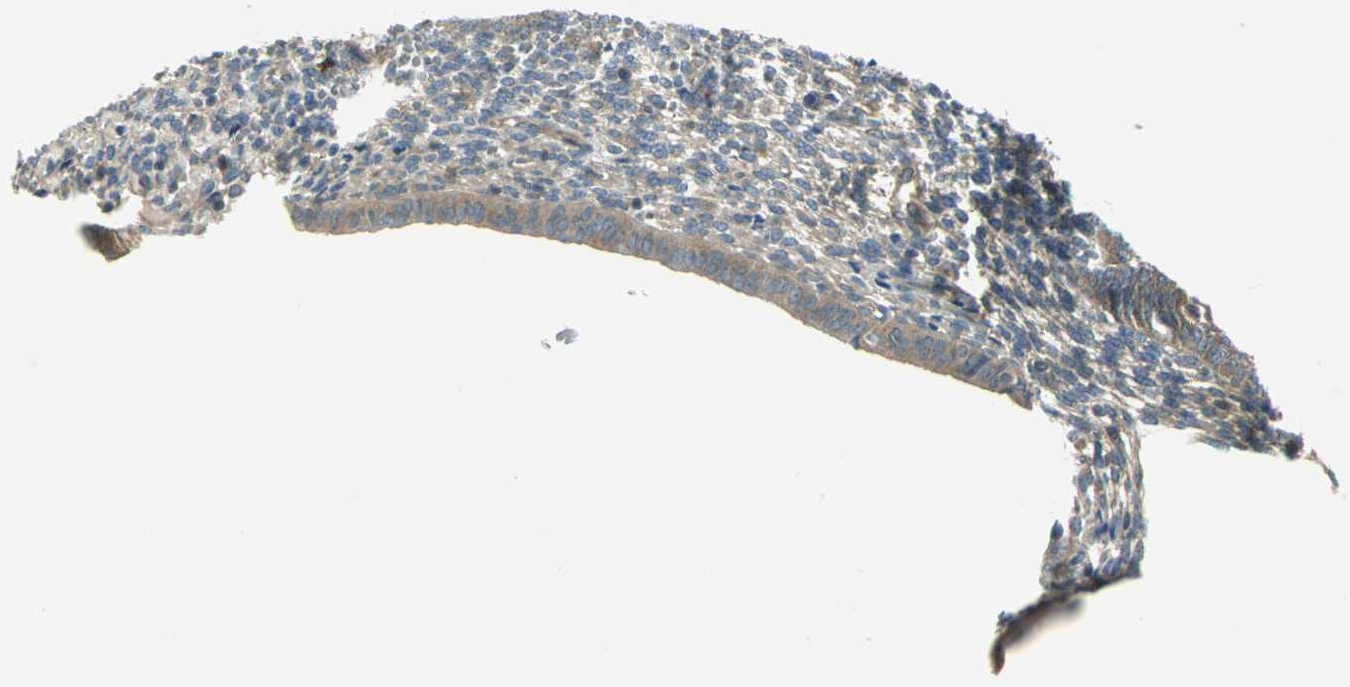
{"staining": {"intensity": "weak", "quantity": ">75%", "location": "cytoplasmic/membranous"}, "tissue": "endometrium", "cell_type": "Cells in endometrial stroma", "image_type": "normal", "snomed": [{"axis": "morphology", "description": "Normal tissue, NOS"}, {"axis": "topography", "description": "Endometrium"}], "caption": "The photomicrograph displays a brown stain indicating the presence of a protein in the cytoplasmic/membranous of cells in endometrial stroma in endometrium.", "gene": "PRKAA1", "patient": {"sex": "female", "age": 57}}